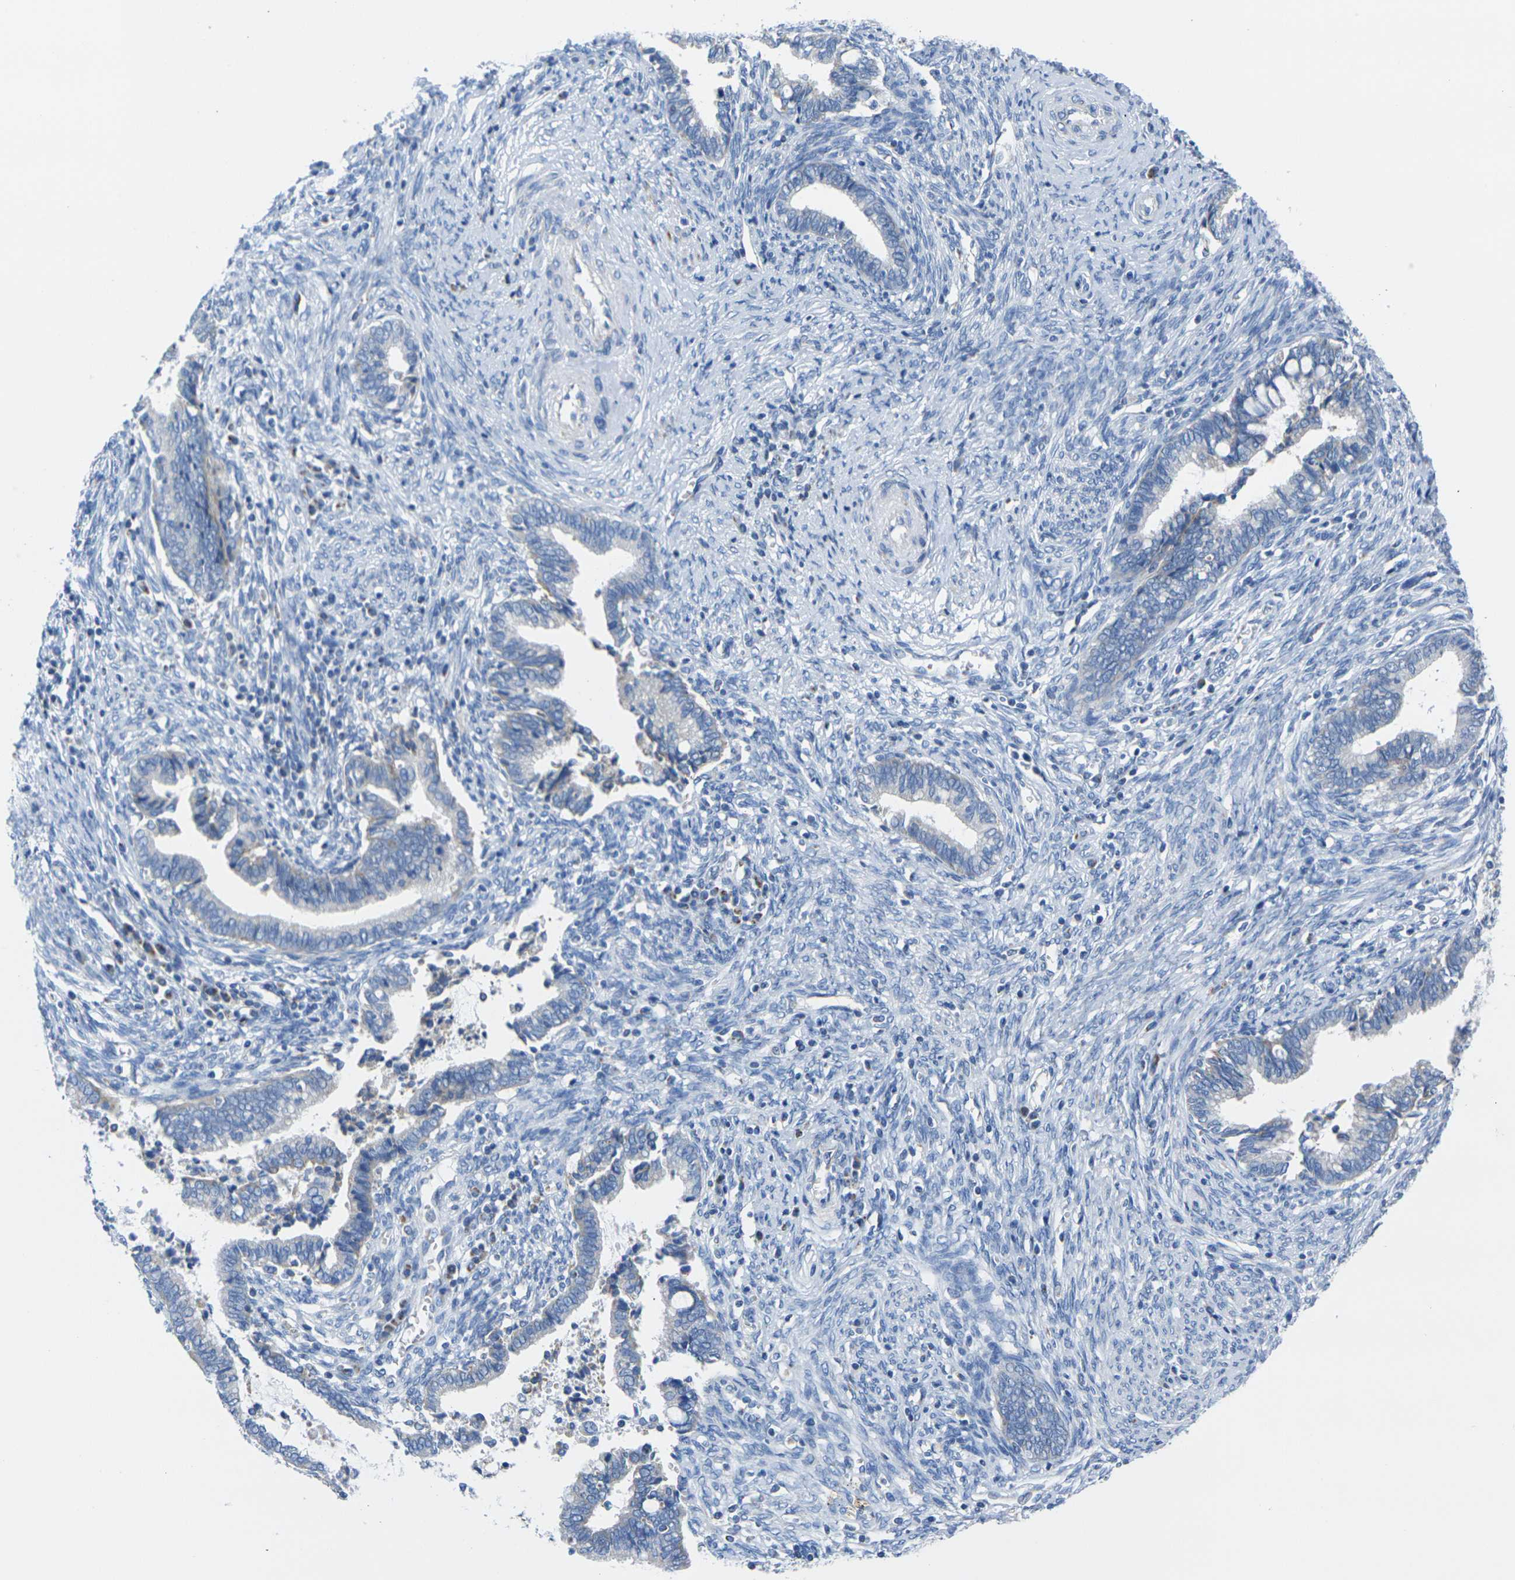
{"staining": {"intensity": "negative", "quantity": "none", "location": "none"}, "tissue": "cervical cancer", "cell_type": "Tumor cells", "image_type": "cancer", "snomed": [{"axis": "morphology", "description": "Adenocarcinoma, NOS"}, {"axis": "topography", "description": "Cervix"}], "caption": "There is no significant positivity in tumor cells of cervical adenocarcinoma. The staining was performed using DAB to visualize the protein expression in brown, while the nuclei were stained in blue with hematoxylin (Magnification: 20x).", "gene": "TMEM204", "patient": {"sex": "female", "age": 44}}